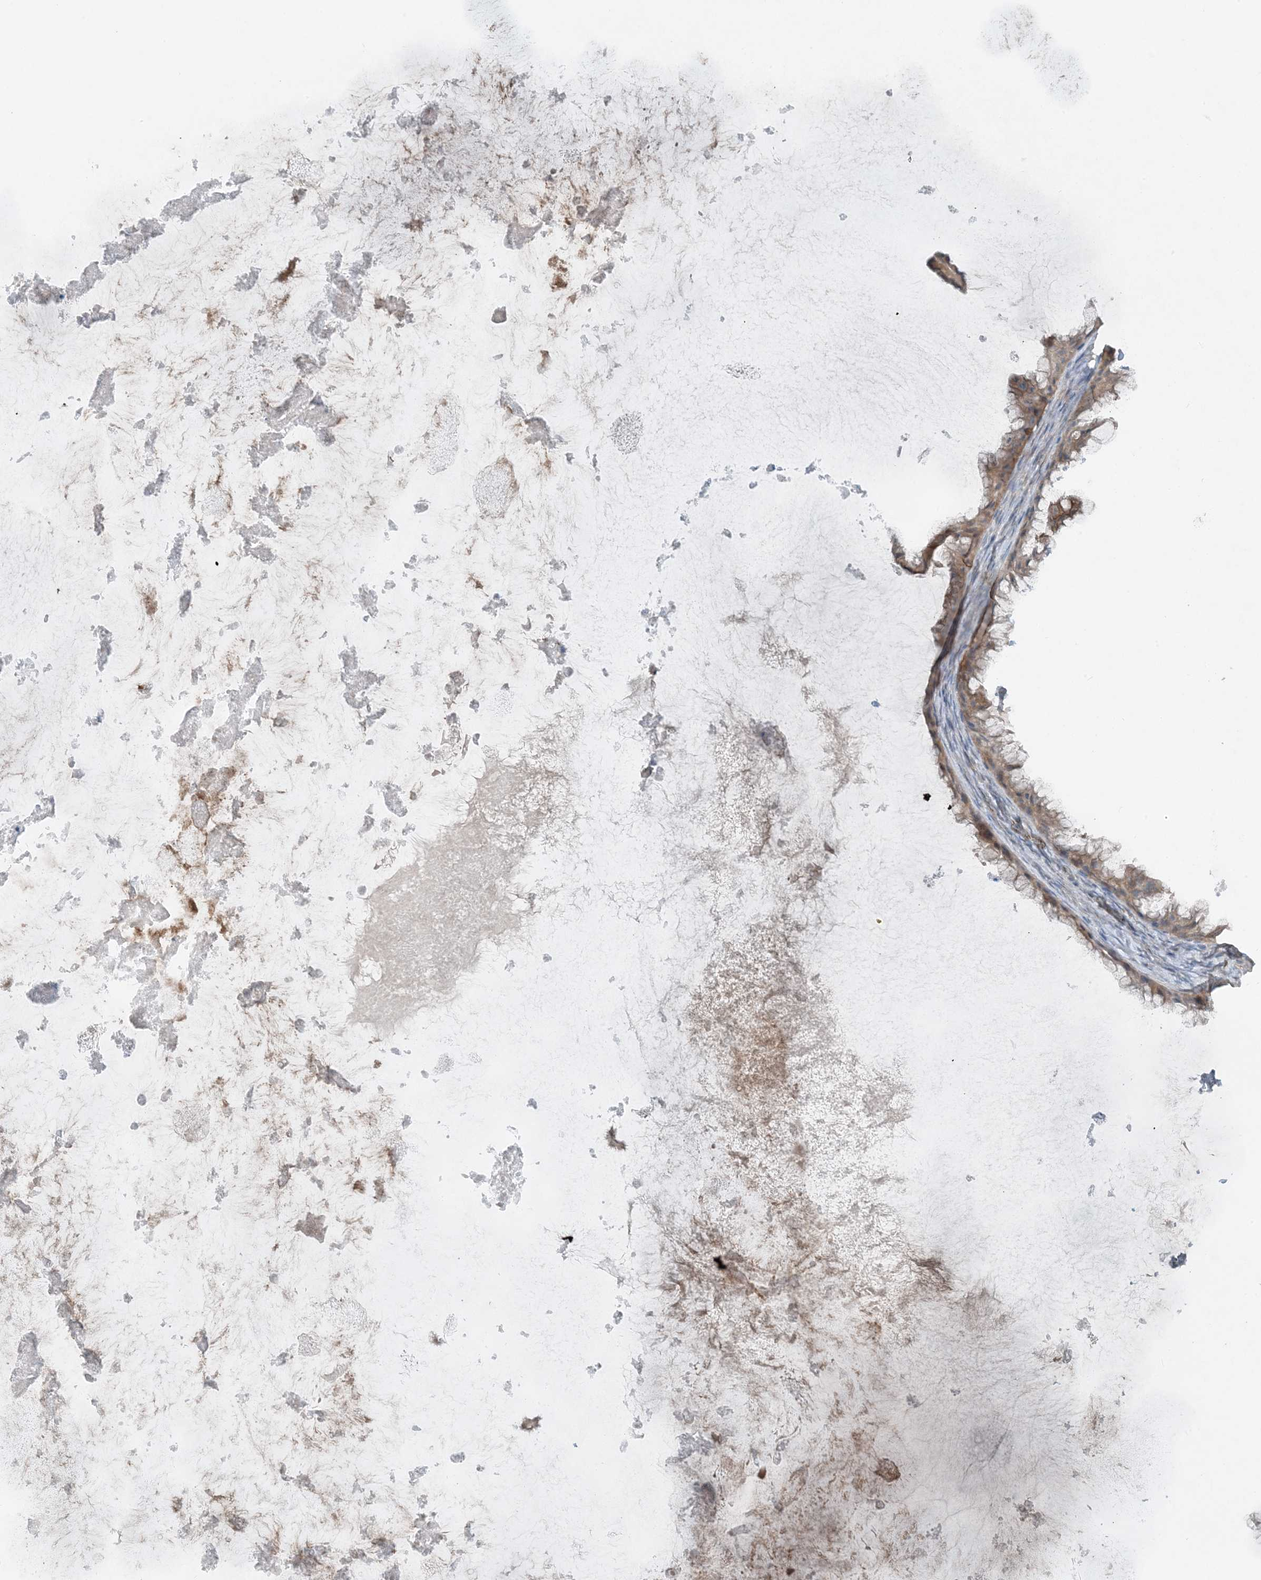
{"staining": {"intensity": "weak", "quantity": ">75%", "location": "cytoplasmic/membranous"}, "tissue": "ovarian cancer", "cell_type": "Tumor cells", "image_type": "cancer", "snomed": [{"axis": "morphology", "description": "Cystadenocarcinoma, mucinous, NOS"}, {"axis": "topography", "description": "Ovary"}], "caption": "Immunohistochemical staining of human mucinous cystadenocarcinoma (ovarian) demonstrates low levels of weak cytoplasmic/membranous staining in approximately >75% of tumor cells. The staining is performed using DAB brown chromogen to label protein expression. The nuclei are counter-stained blue using hematoxylin.", "gene": "MITD1", "patient": {"sex": "female", "age": 61}}